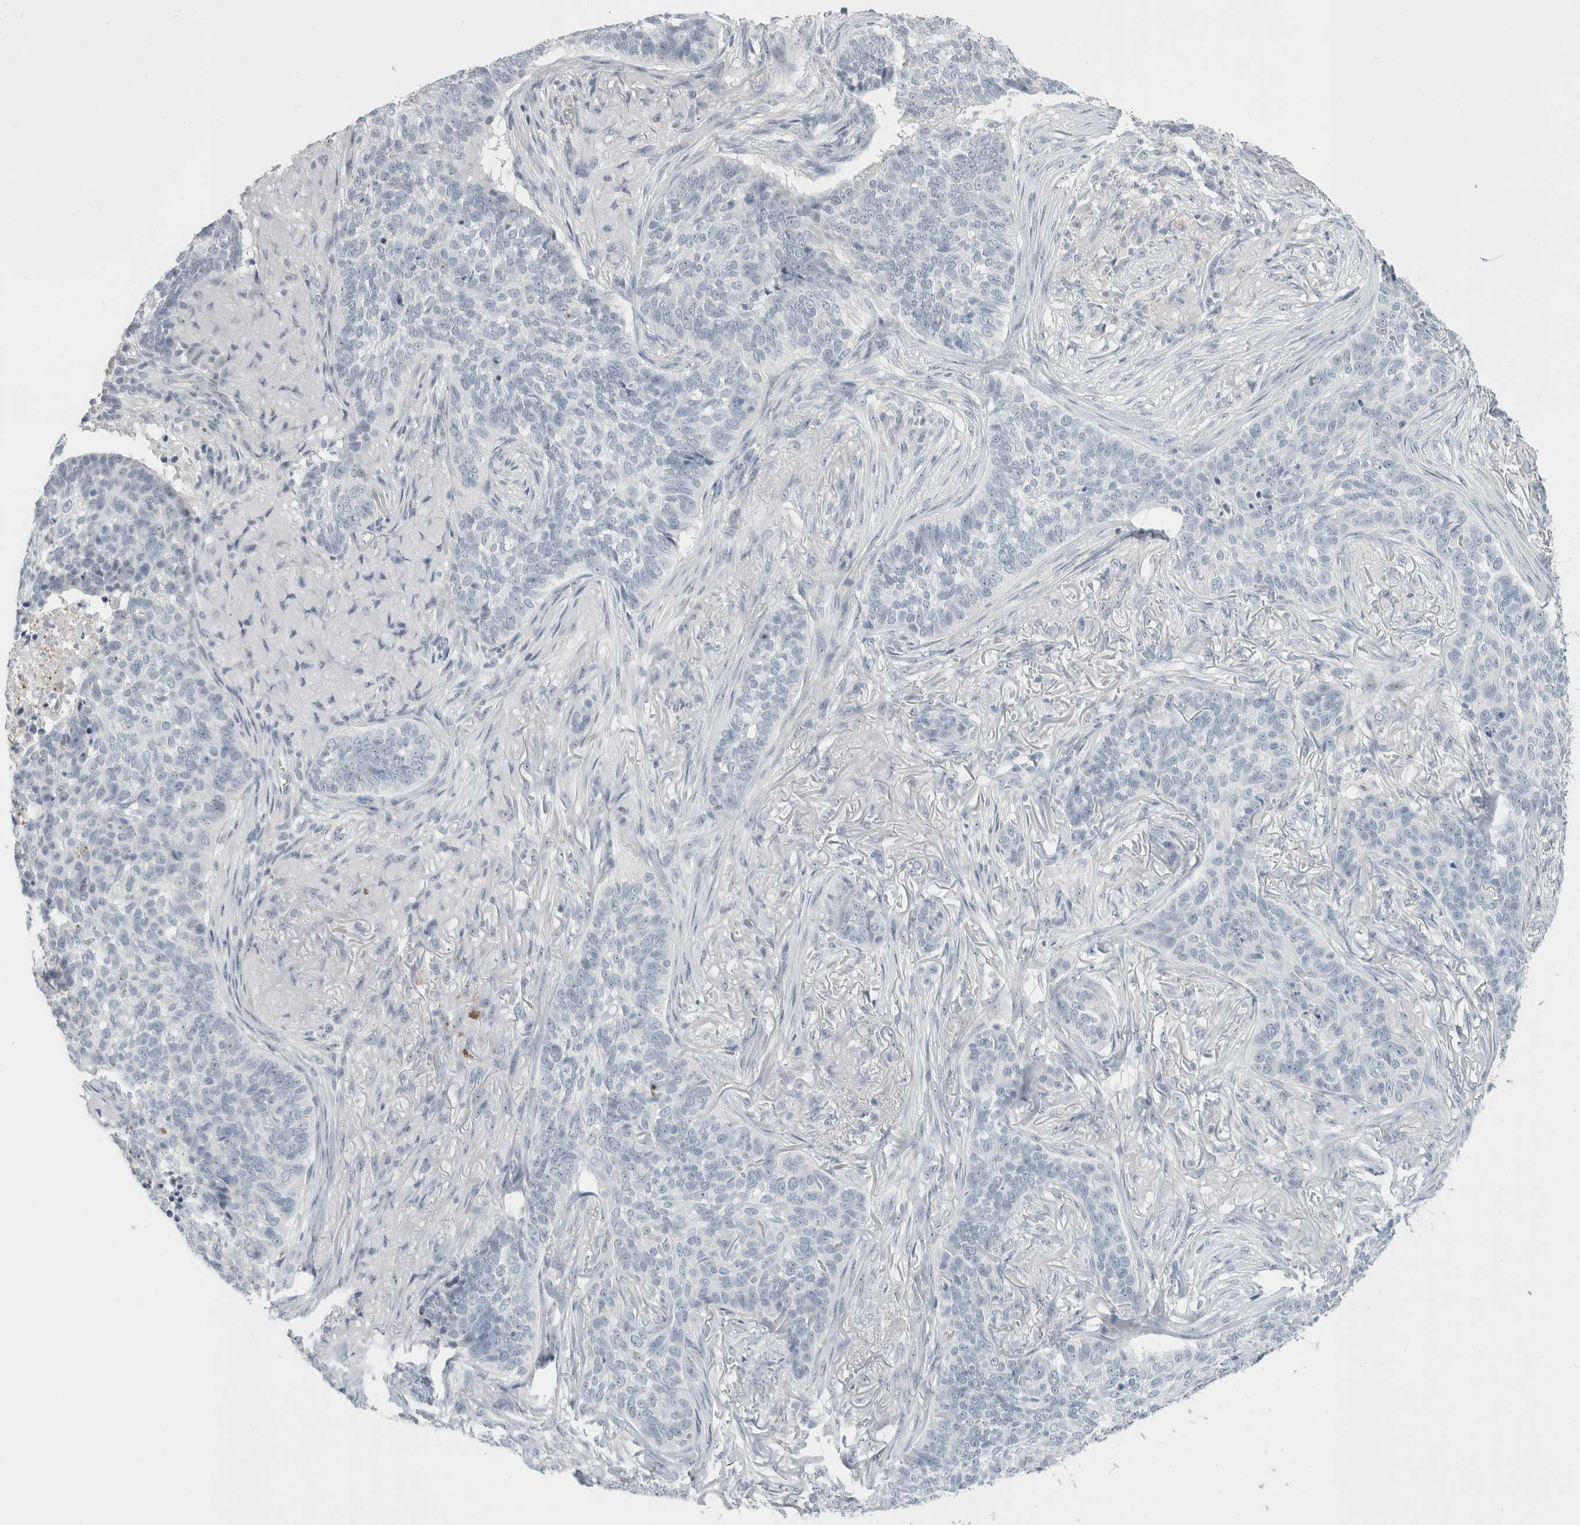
{"staining": {"intensity": "negative", "quantity": "none", "location": "none"}, "tissue": "skin cancer", "cell_type": "Tumor cells", "image_type": "cancer", "snomed": [{"axis": "morphology", "description": "Basal cell carcinoma"}, {"axis": "topography", "description": "Skin"}], "caption": "Immunohistochemical staining of basal cell carcinoma (skin) exhibits no significant staining in tumor cells.", "gene": "FMR1NB", "patient": {"sex": "male", "age": 85}}